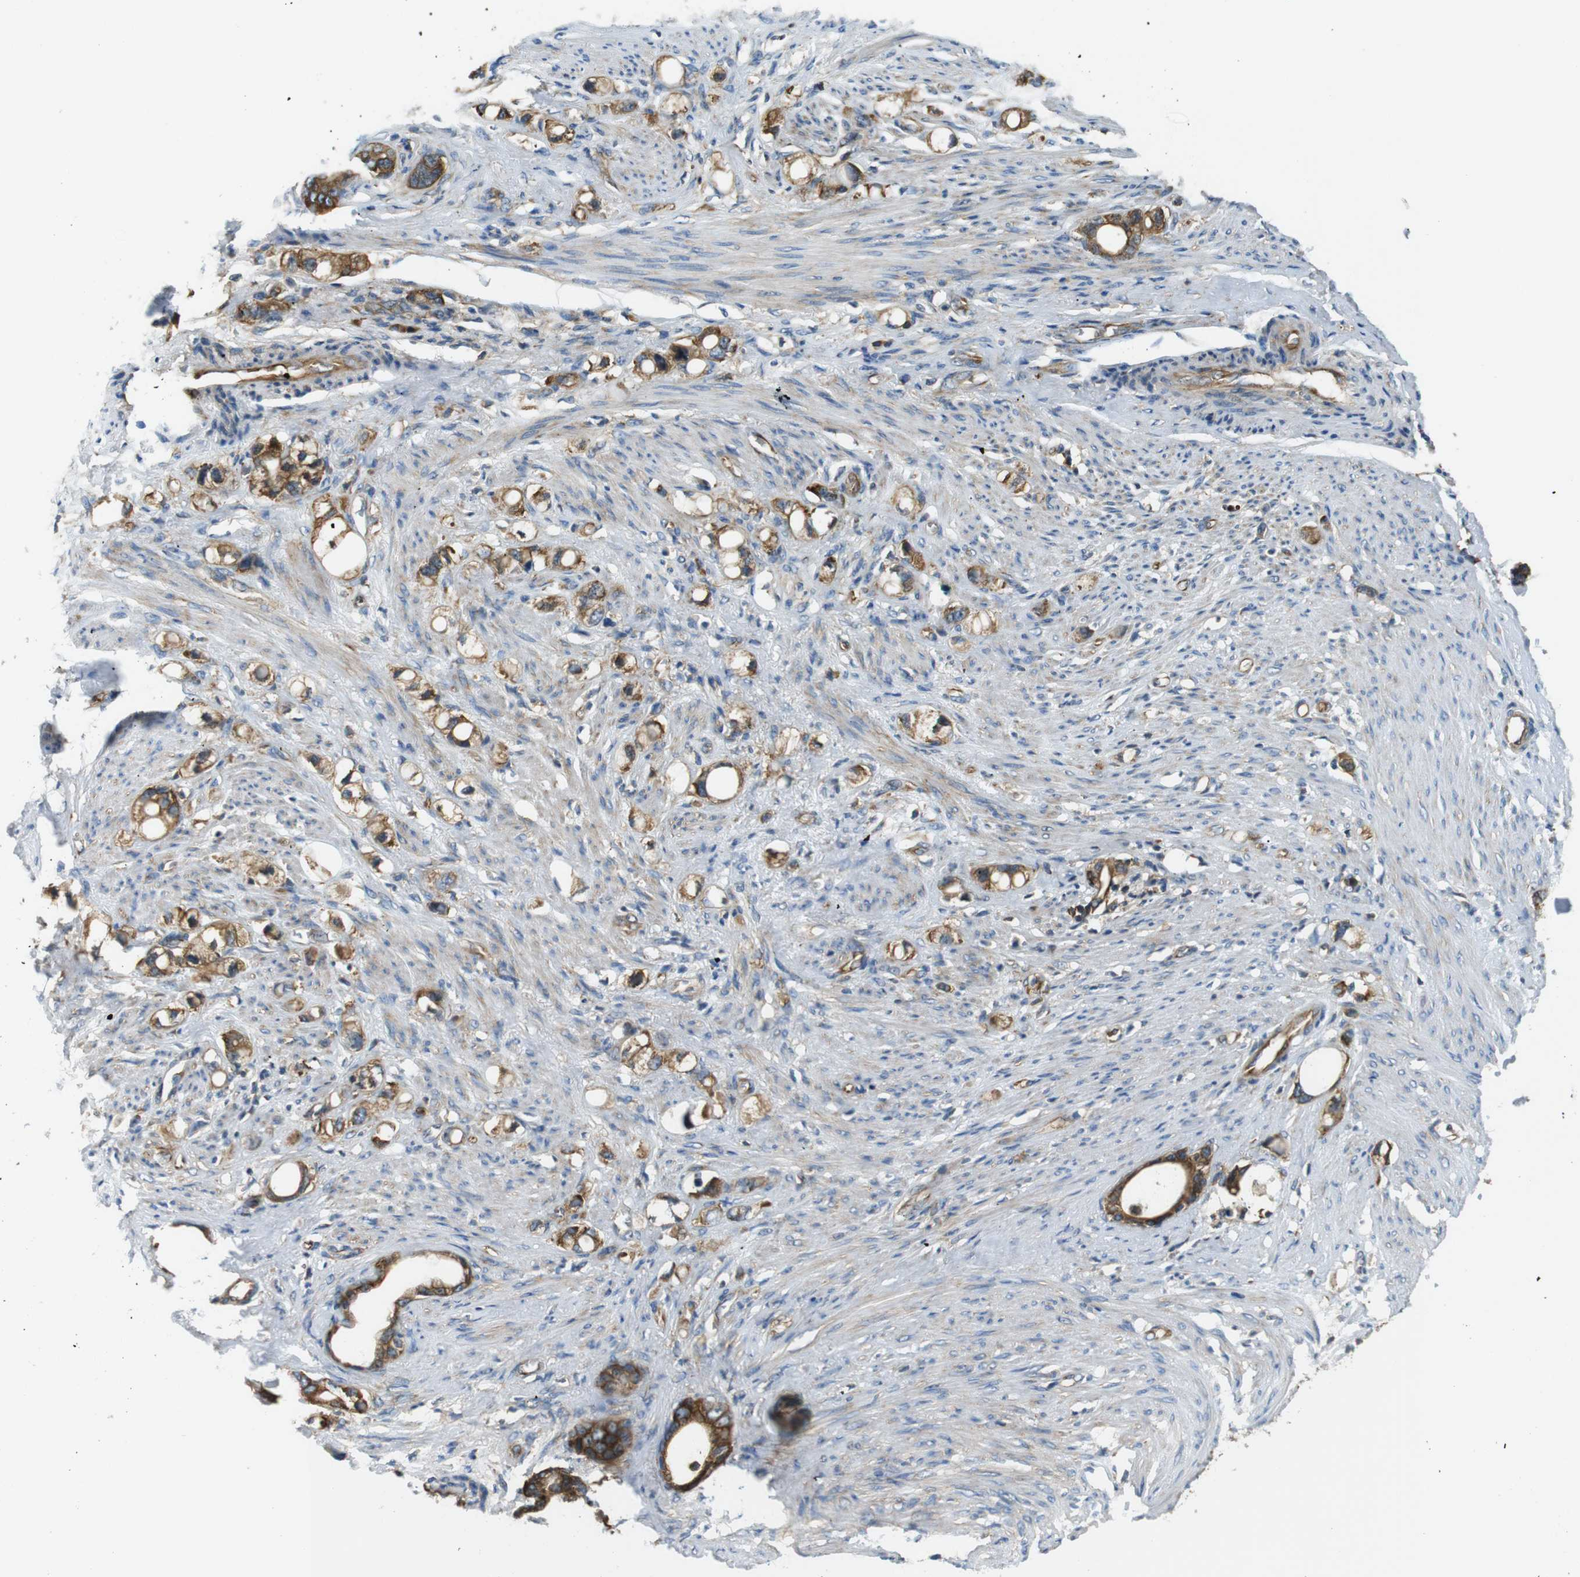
{"staining": {"intensity": "strong", "quantity": ">75%", "location": "cytoplasmic/membranous"}, "tissue": "stomach cancer", "cell_type": "Tumor cells", "image_type": "cancer", "snomed": [{"axis": "morphology", "description": "Adenocarcinoma, NOS"}, {"axis": "topography", "description": "Stomach"}], "caption": "High-magnification brightfield microscopy of stomach cancer (adenocarcinoma) stained with DAB (brown) and counterstained with hematoxylin (blue). tumor cells exhibit strong cytoplasmic/membranous staining is identified in approximately>75% of cells.", "gene": "TSC1", "patient": {"sex": "female", "age": 75}}